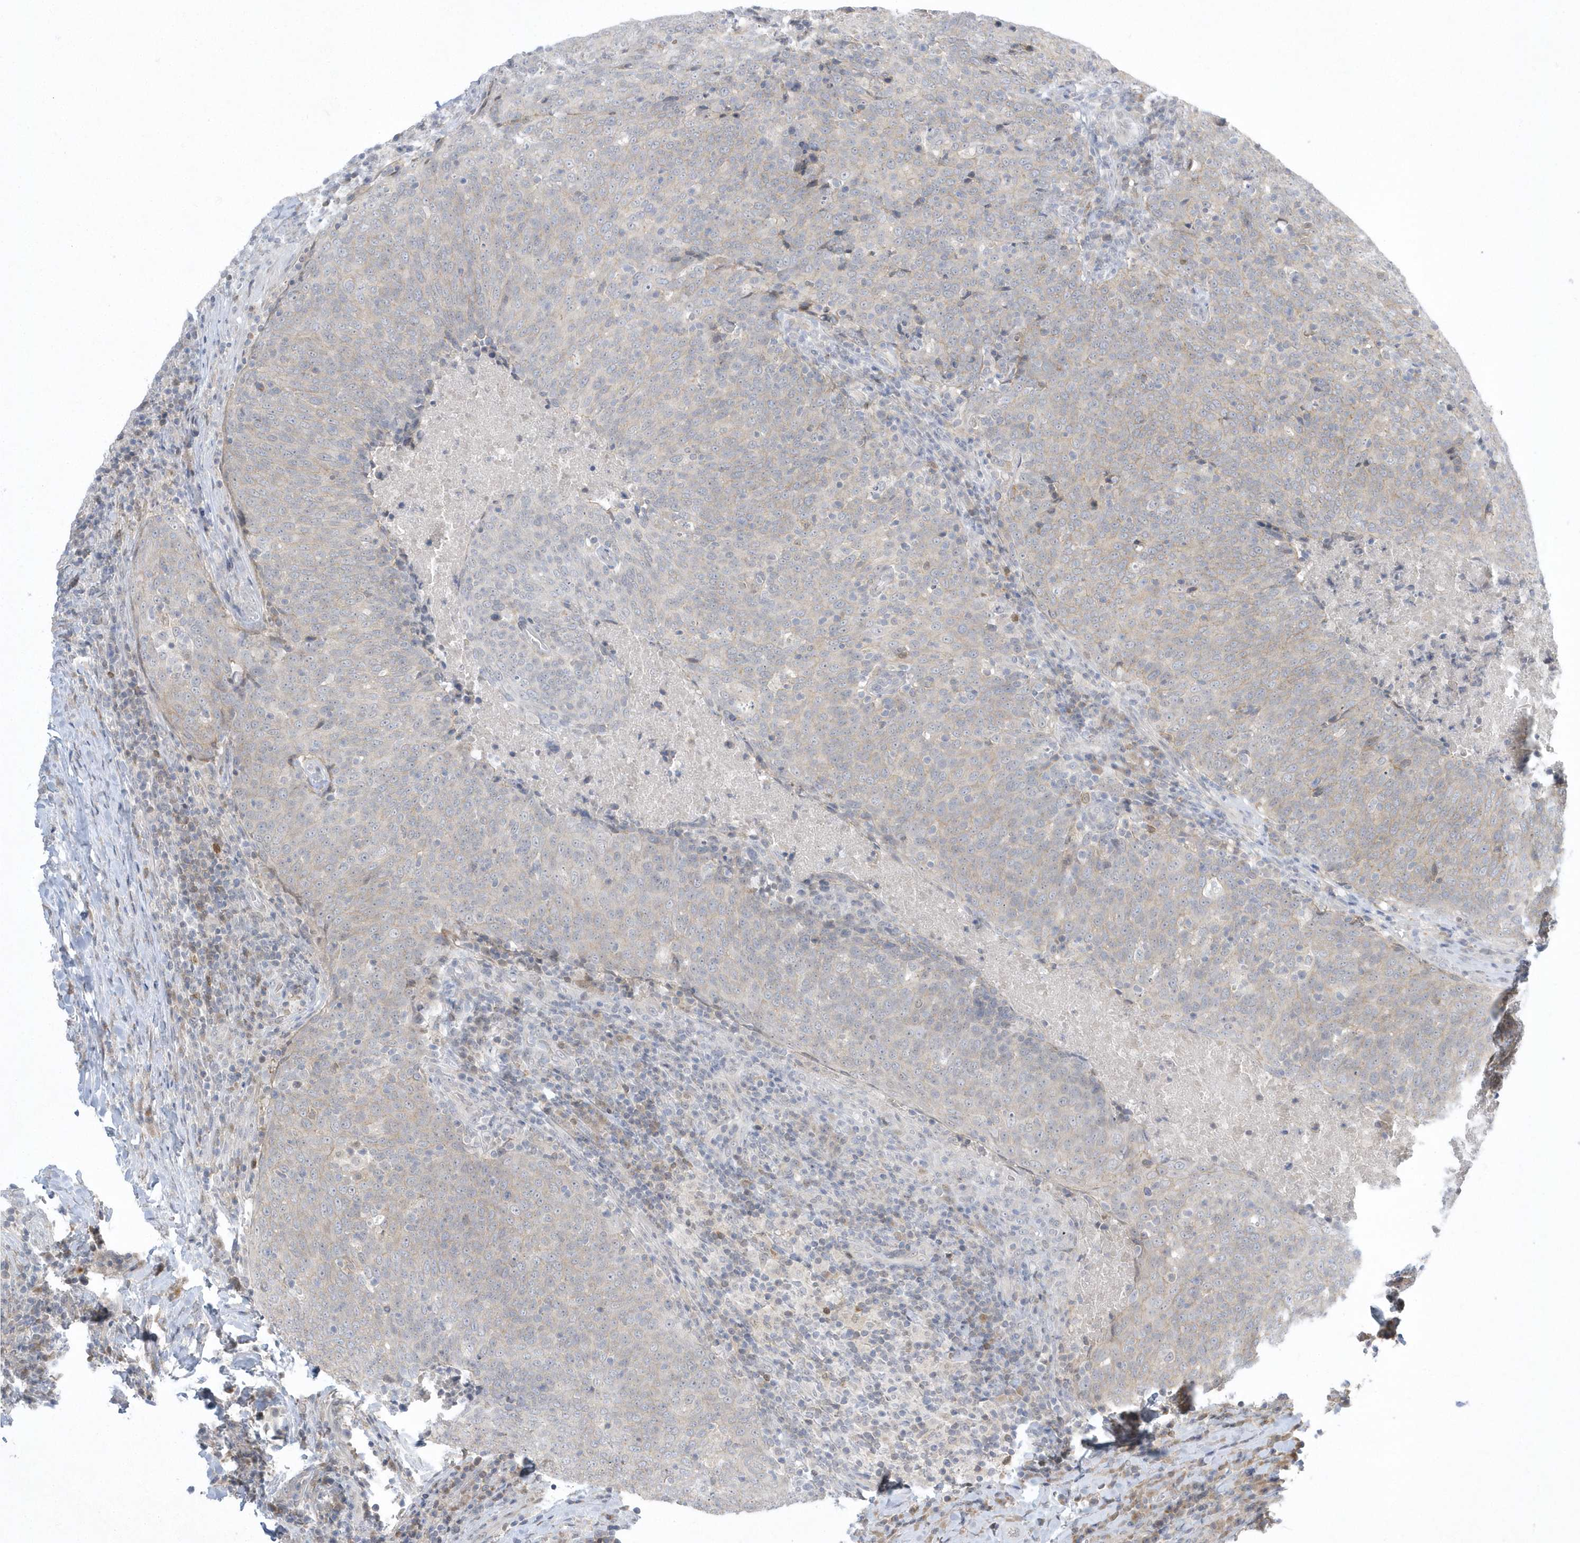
{"staining": {"intensity": "weak", "quantity": "25%-75%", "location": "cytoplasmic/membranous"}, "tissue": "head and neck cancer", "cell_type": "Tumor cells", "image_type": "cancer", "snomed": [{"axis": "morphology", "description": "Squamous cell carcinoma, NOS"}, {"axis": "morphology", "description": "Squamous cell carcinoma, metastatic, NOS"}, {"axis": "topography", "description": "Lymph node"}, {"axis": "topography", "description": "Head-Neck"}], "caption": "Immunohistochemistry of head and neck cancer (metastatic squamous cell carcinoma) reveals low levels of weak cytoplasmic/membranous positivity in approximately 25%-75% of tumor cells. Using DAB (3,3'-diaminobenzidine) (brown) and hematoxylin (blue) stains, captured at high magnification using brightfield microscopy.", "gene": "ZC3H12D", "patient": {"sex": "male", "age": 62}}